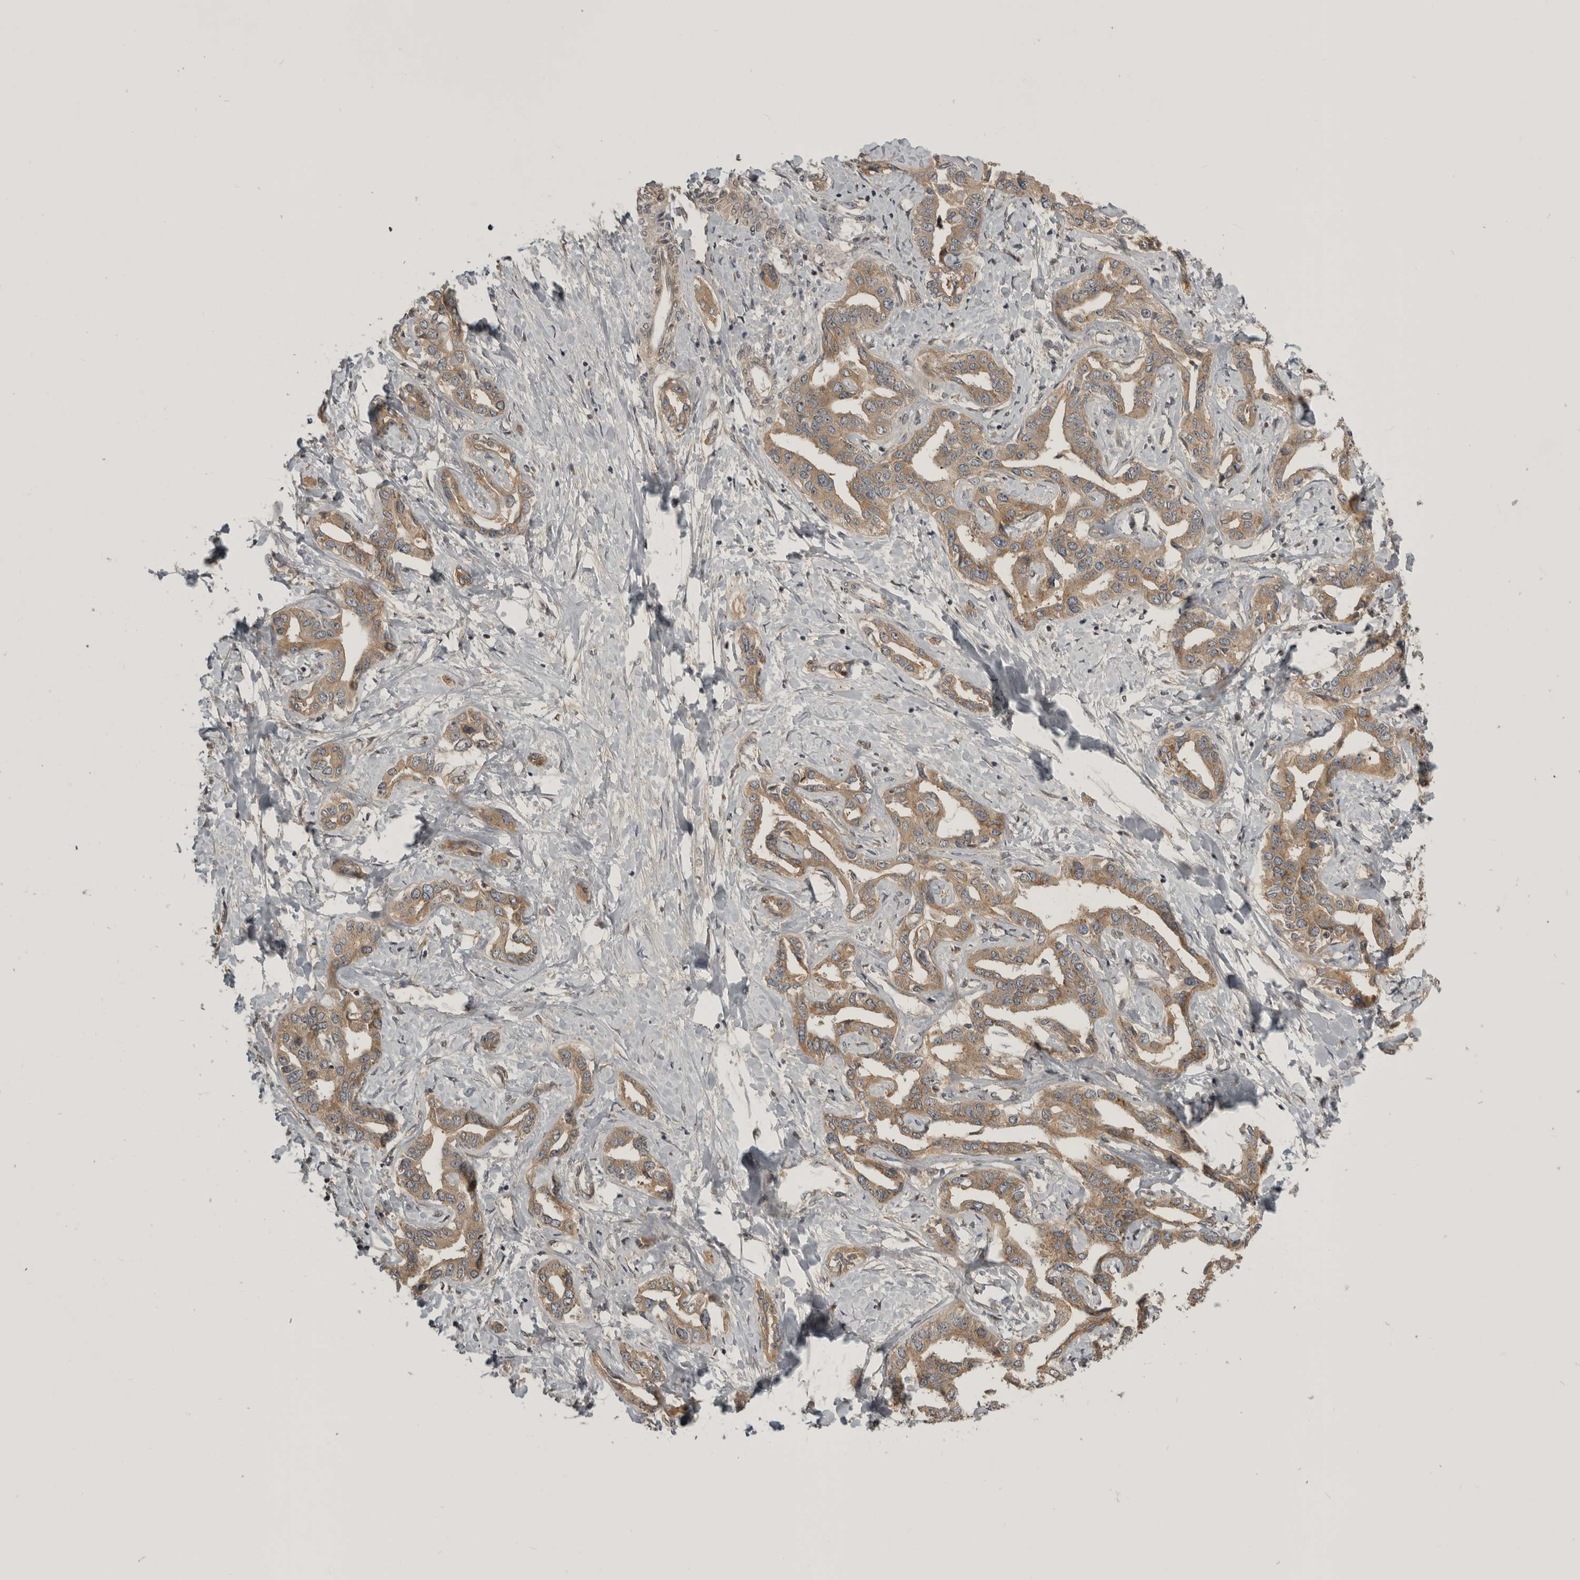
{"staining": {"intensity": "moderate", "quantity": ">75%", "location": "cytoplasmic/membranous"}, "tissue": "liver cancer", "cell_type": "Tumor cells", "image_type": "cancer", "snomed": [{"axis": "morphology", "description": "Cholangiocarcinoma"}, {"axis": "topography", "description": "Liver"}], "caption": "Immunohistochemical staining of liver cancer exhibits medium levels of moderate cytoplasmic/membranous protein positivity in about >75% of tumor cells.", "gene": "CUEDC1", "patient": {"sex": "male", "age": 59}}